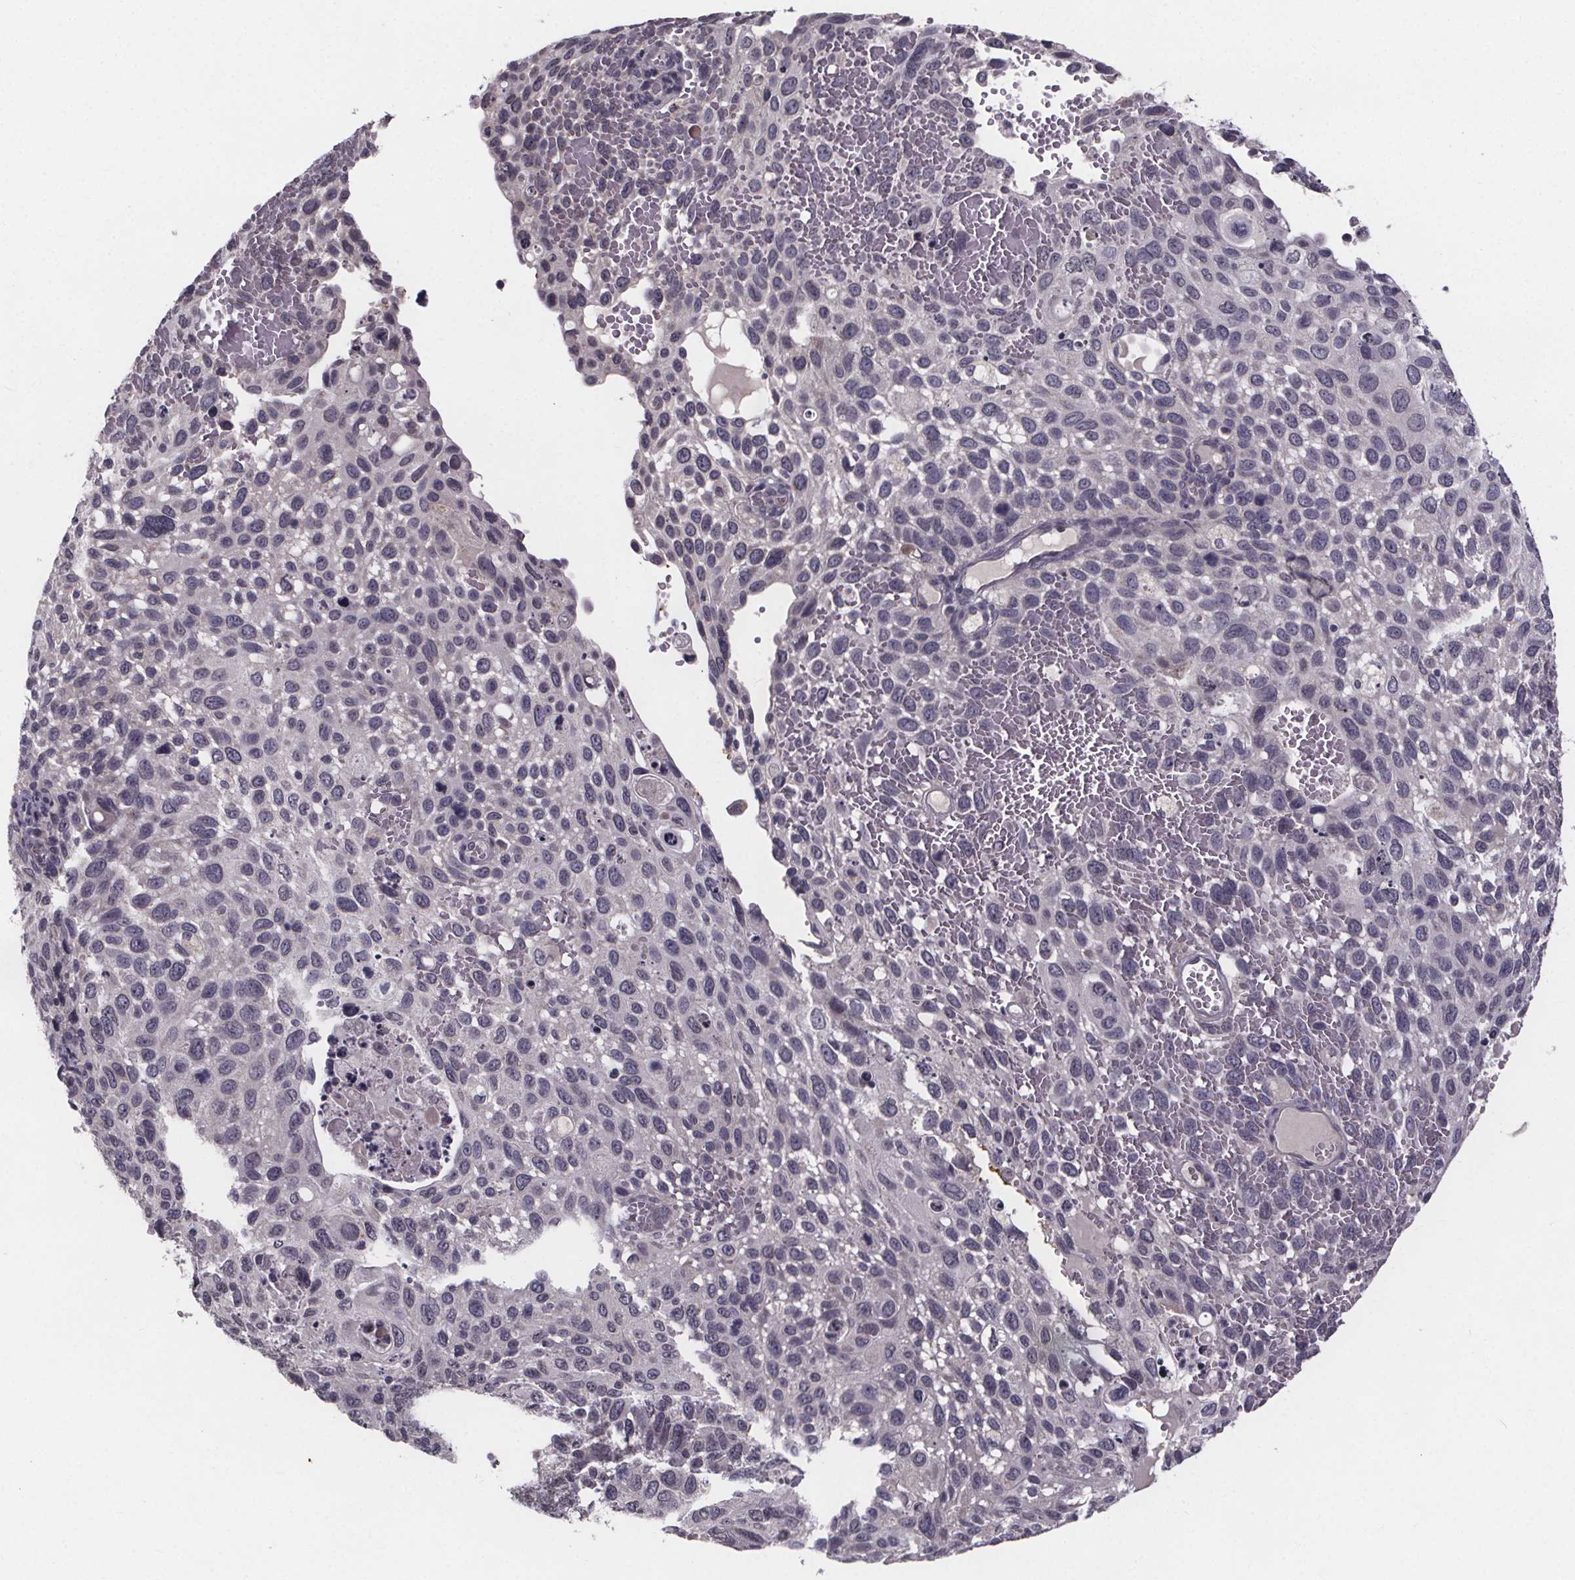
{"staining": {"intensity": "negative", "quantity": "none", "location": "none"}, "tissue": "cervical cancer", "cell_type": "Tumor cells", "image_type": "cancer", "snomed": [{"axis": "morphology", "description": "Squamous cell carcinoma, NOS"}, {"axis": "topography", "description": "Cervix"}], "caption": "Cervical cancer was stained to show a protein in brown. There is no significant positivity in tumor cells.", "gene": "FAM181B", "patient": {"sex": "female", "age": 70}}